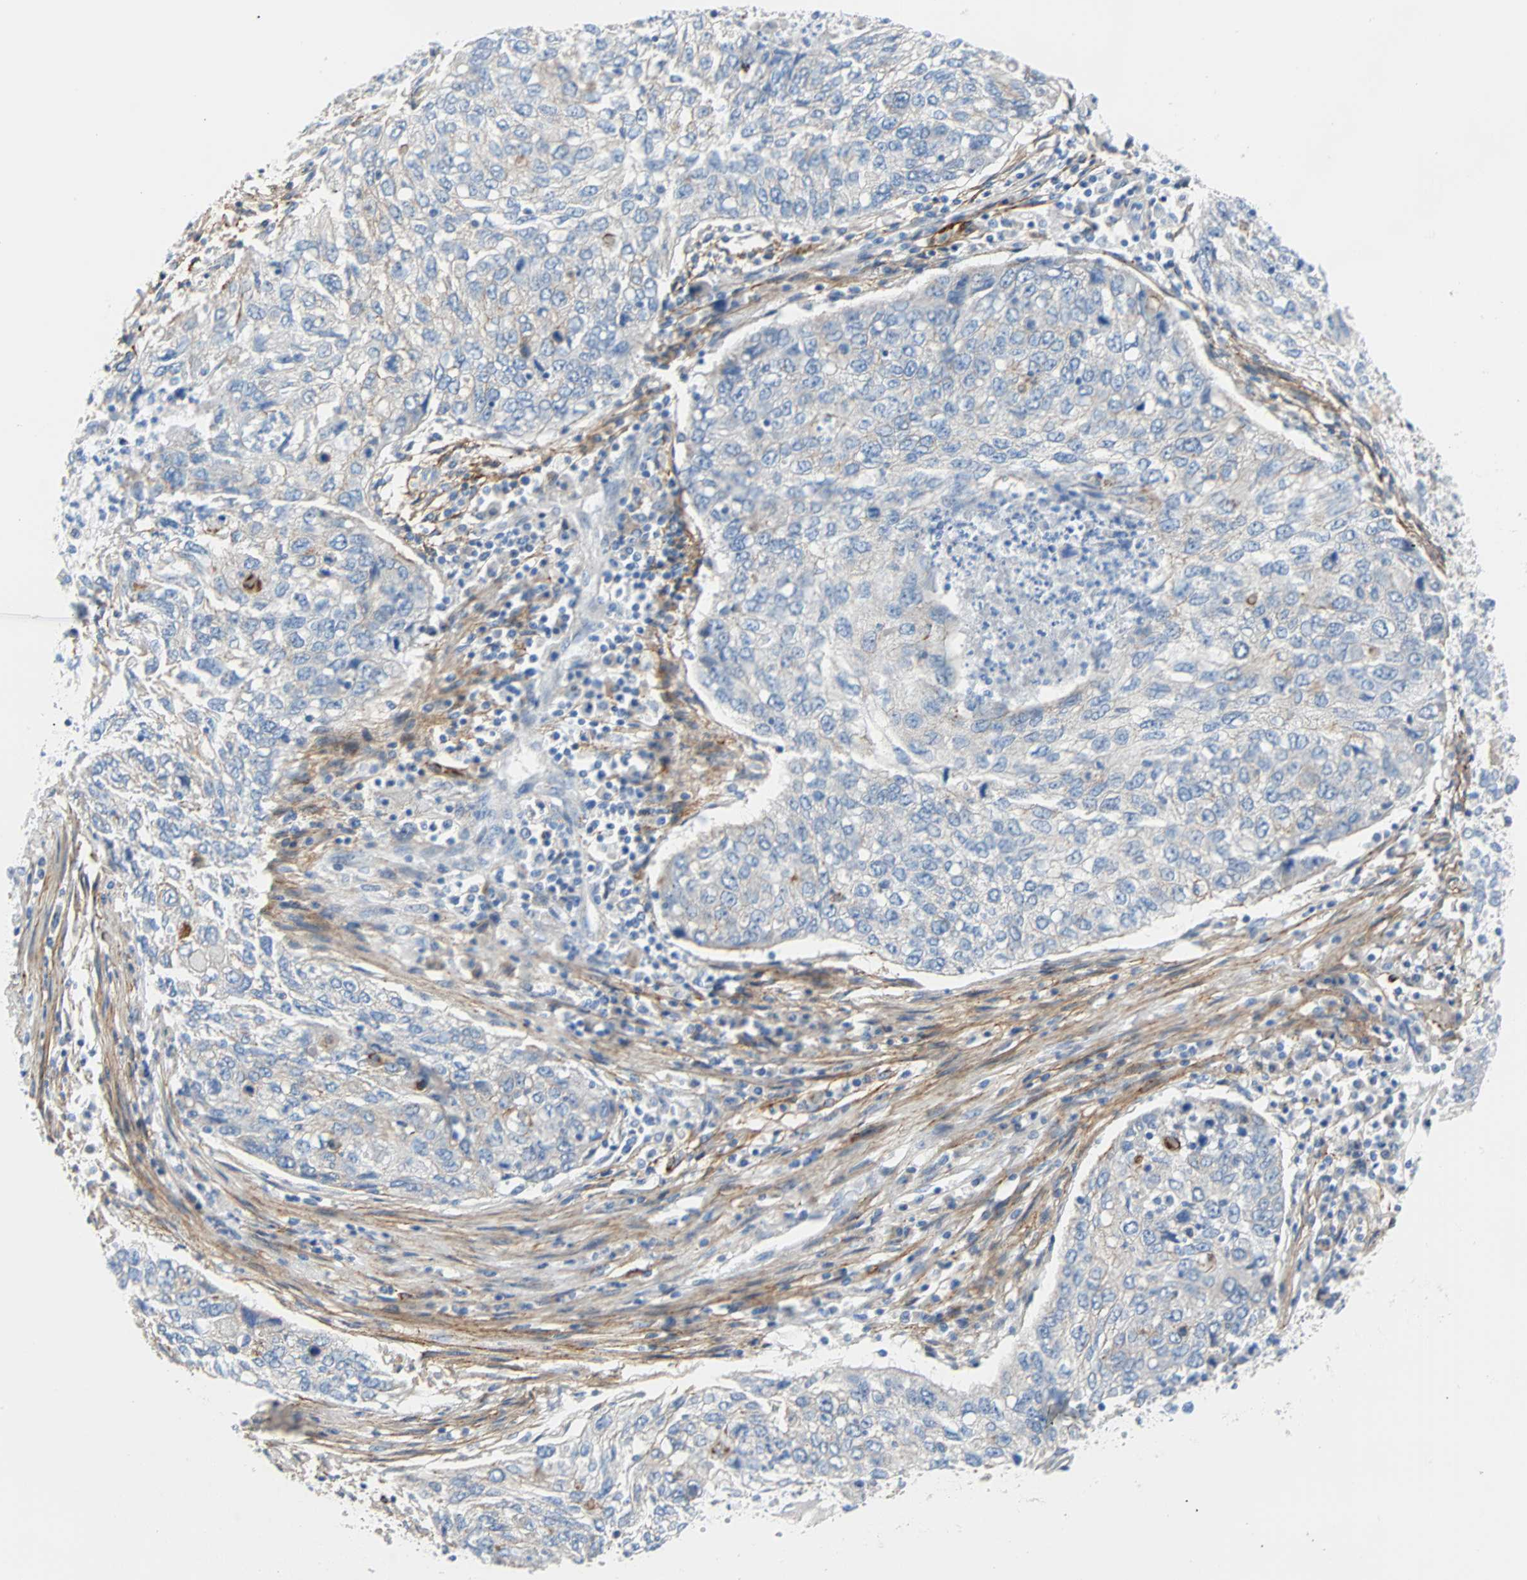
{"staining": {"intensity": "negative", "quantity": "none", "location": "none"}, "tissue": "lung cancer", "cell_type": "Tumor cells", "image_type": "cancer", "snomed": [{"axis": "morphology", "description": "Squamous cell carcinoma, NOS"}, {"axis": "topography", "description": "Lung"}], "caption": "IHC image of neoplastic tissue: human squamous cell carcinoma (lung) stained with DAB shows no significant protein positivity in tumor cells.", "gene": "PDPN", "patient": {"sex": "female", "age": 63}}